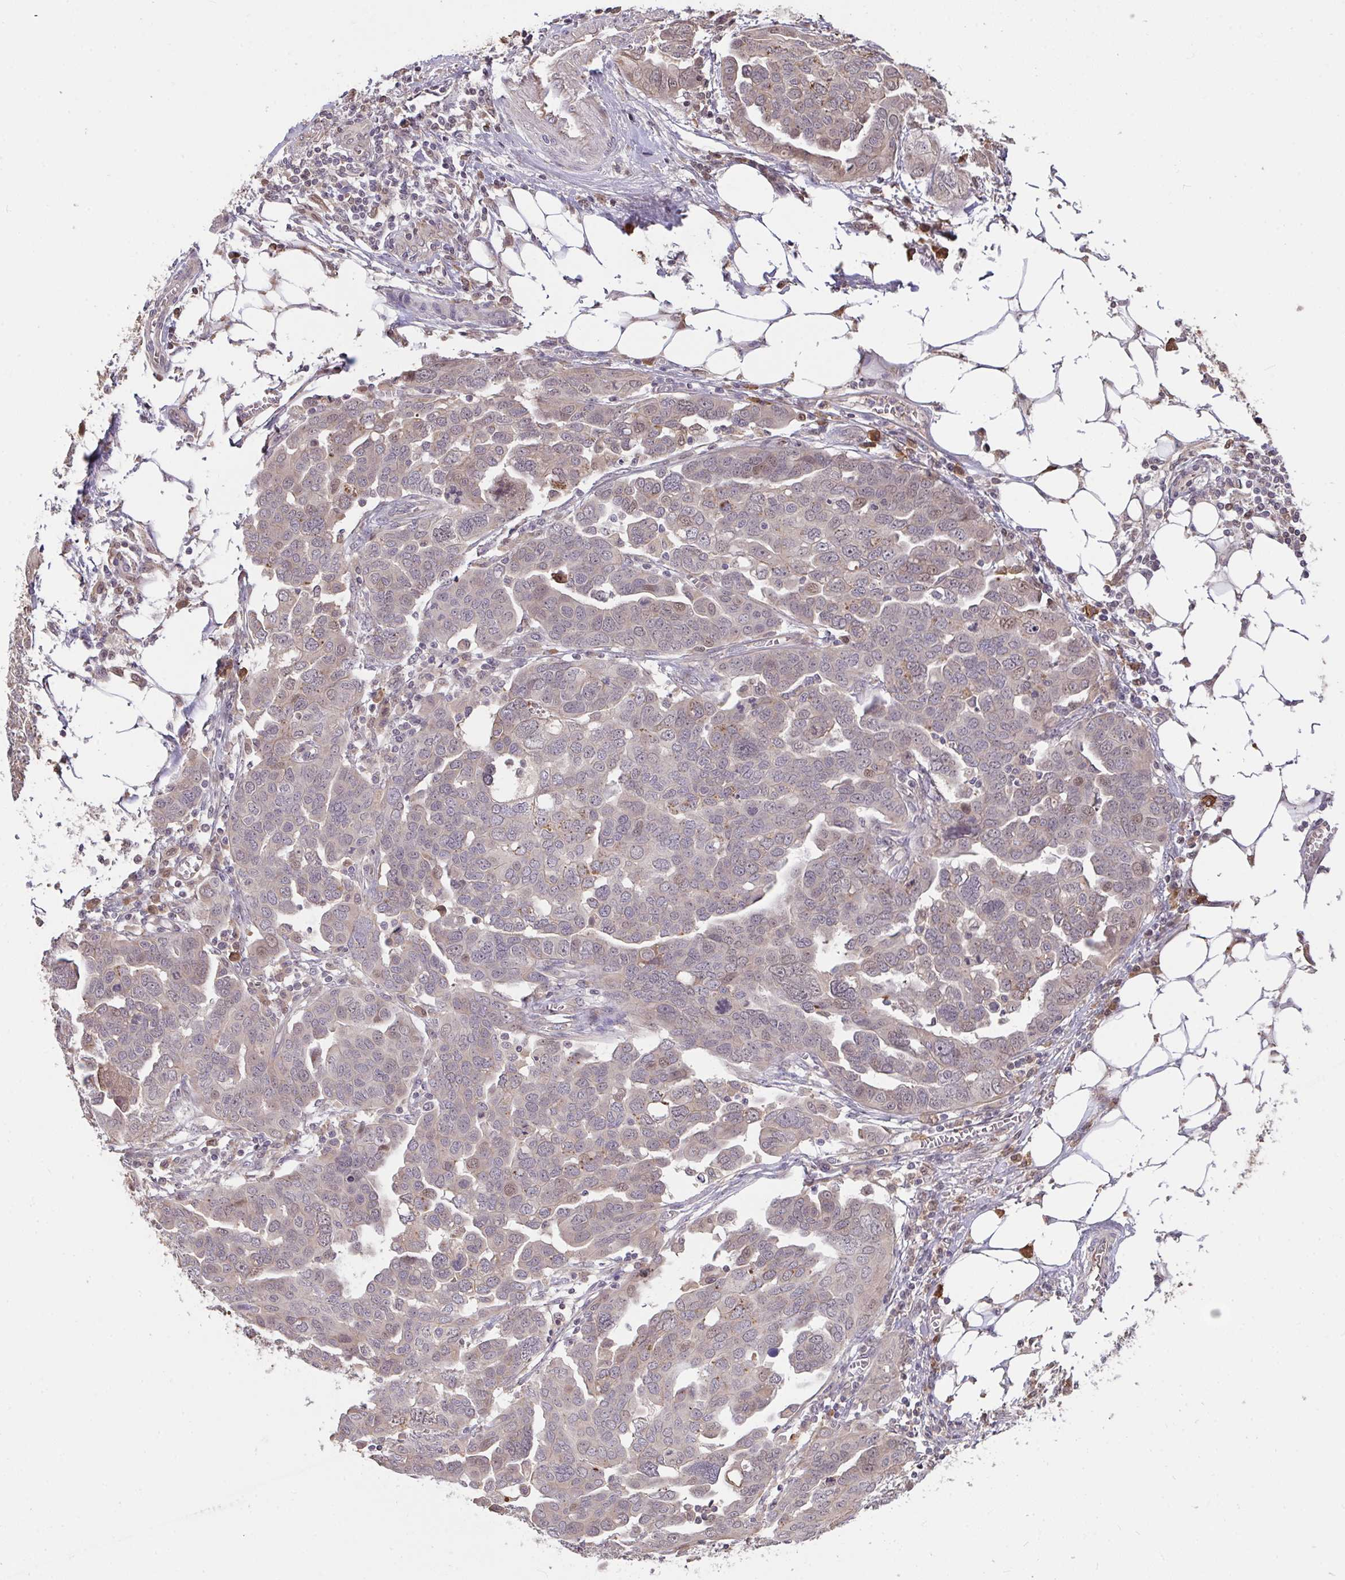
{"staining": {"intensity": "negative", "quantity": "none", "location": "none"}, "tissue": "ovarian cancer", "cell_type": "Tumor cells", "image_type": "cancer", "snomed": [{"axis": "morphology", "description": "Cystadenocarcinoma, serous, NOS"}, {"axis": "topography", "description": "Ovary"}], "caption": "This is a micrograph of immunohistochemistry staining of serous cystadenocarcinoma (ovarian), which shows no positivity in tumor cells.", "gene": "FCER1A", "patient": {"sex": "female", "age": 59}}